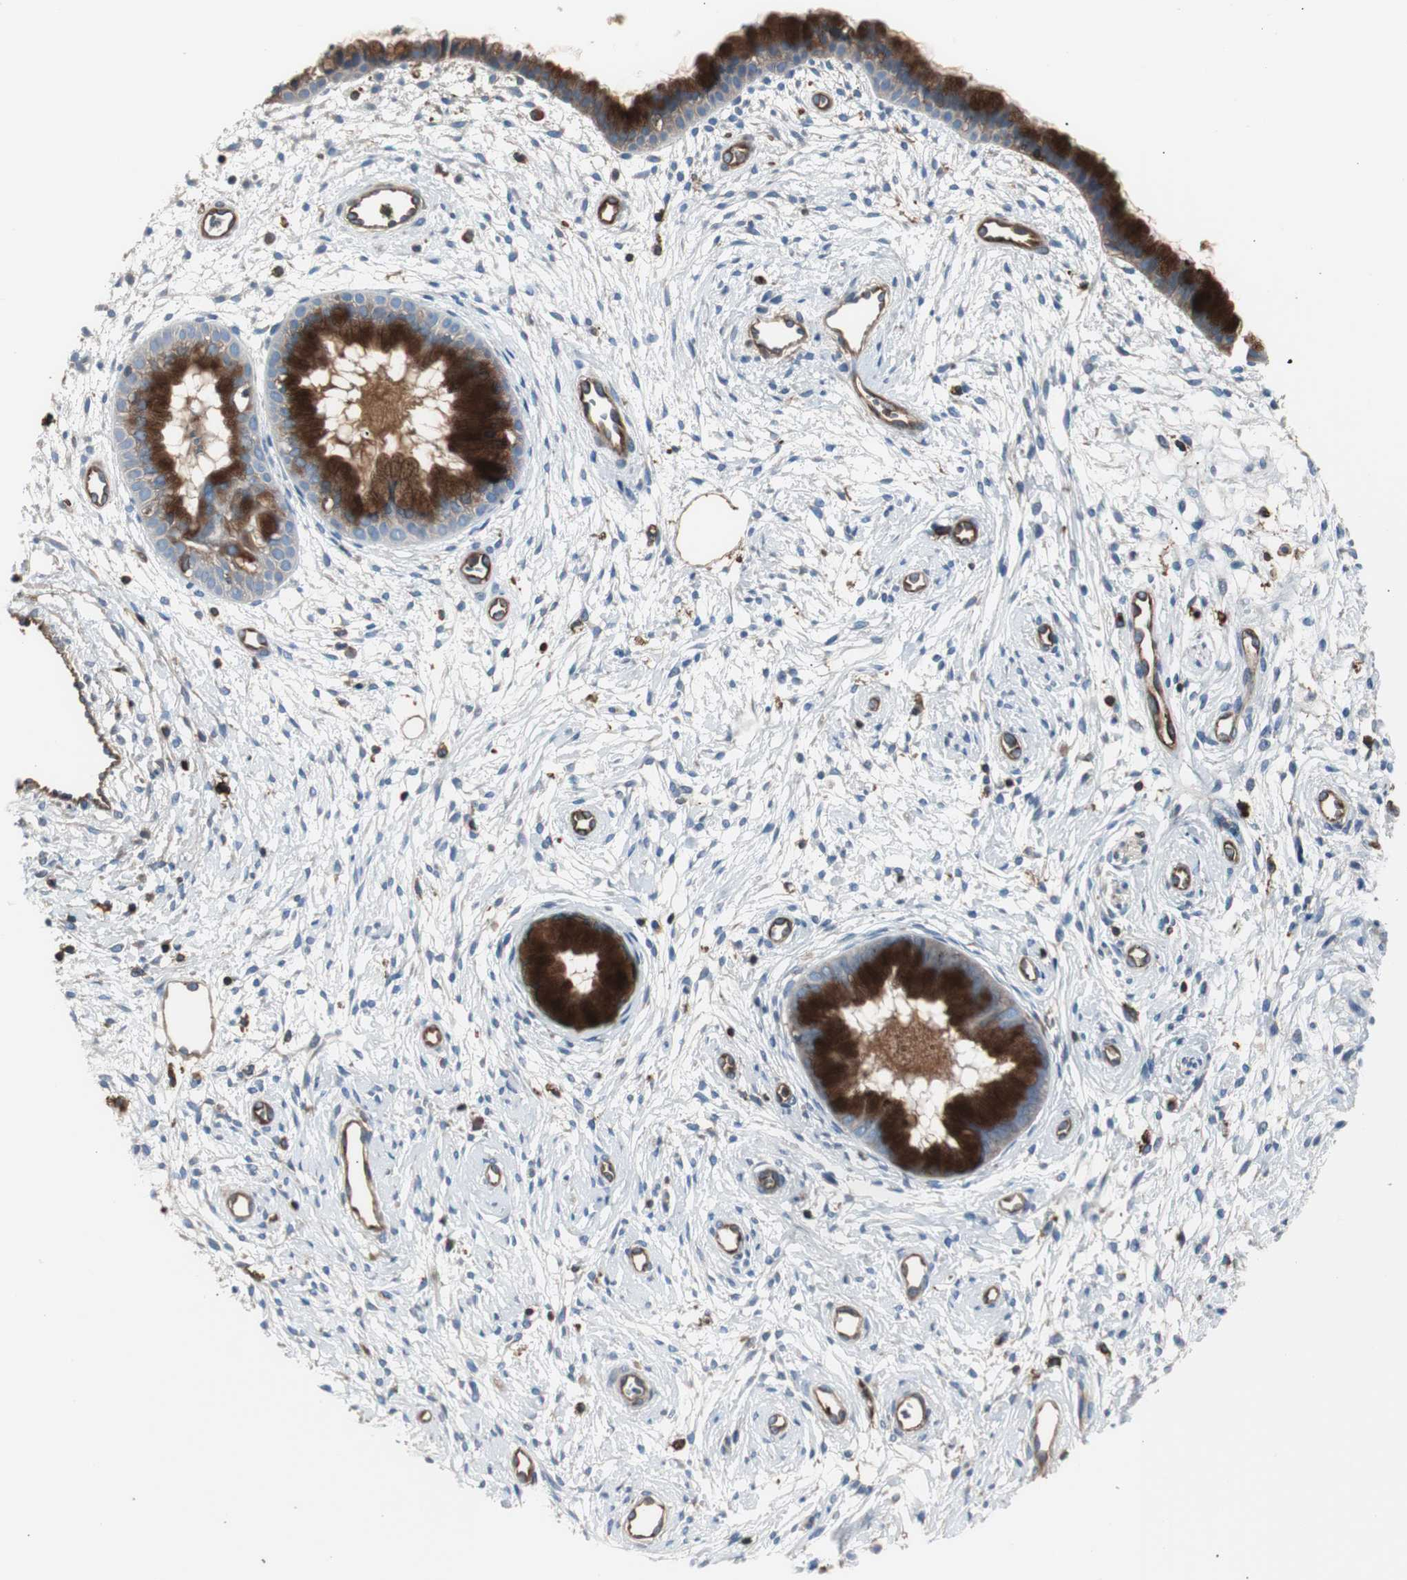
{"staining": {"intensity": "strong", "quantity": ">75%", "location": "cytoplasmic/membranous"}, "tissue": "cervix", "cell_type": "Glandular cells", "image_type": "normal", "snomed": [{"axis": "morphology", "description": "Normal tissue, NOS"}, {"axis": "topography", "description": "Cervix"}], "caption": "A photomicrograph of cervix stained for a protein displays strong cytoplasmic/membranous brown staining in glandular cells. (IHC, brightfield microscopy, high magnification).", "gene": "B2M", "patient": {"sex": "female", "age": 39}}